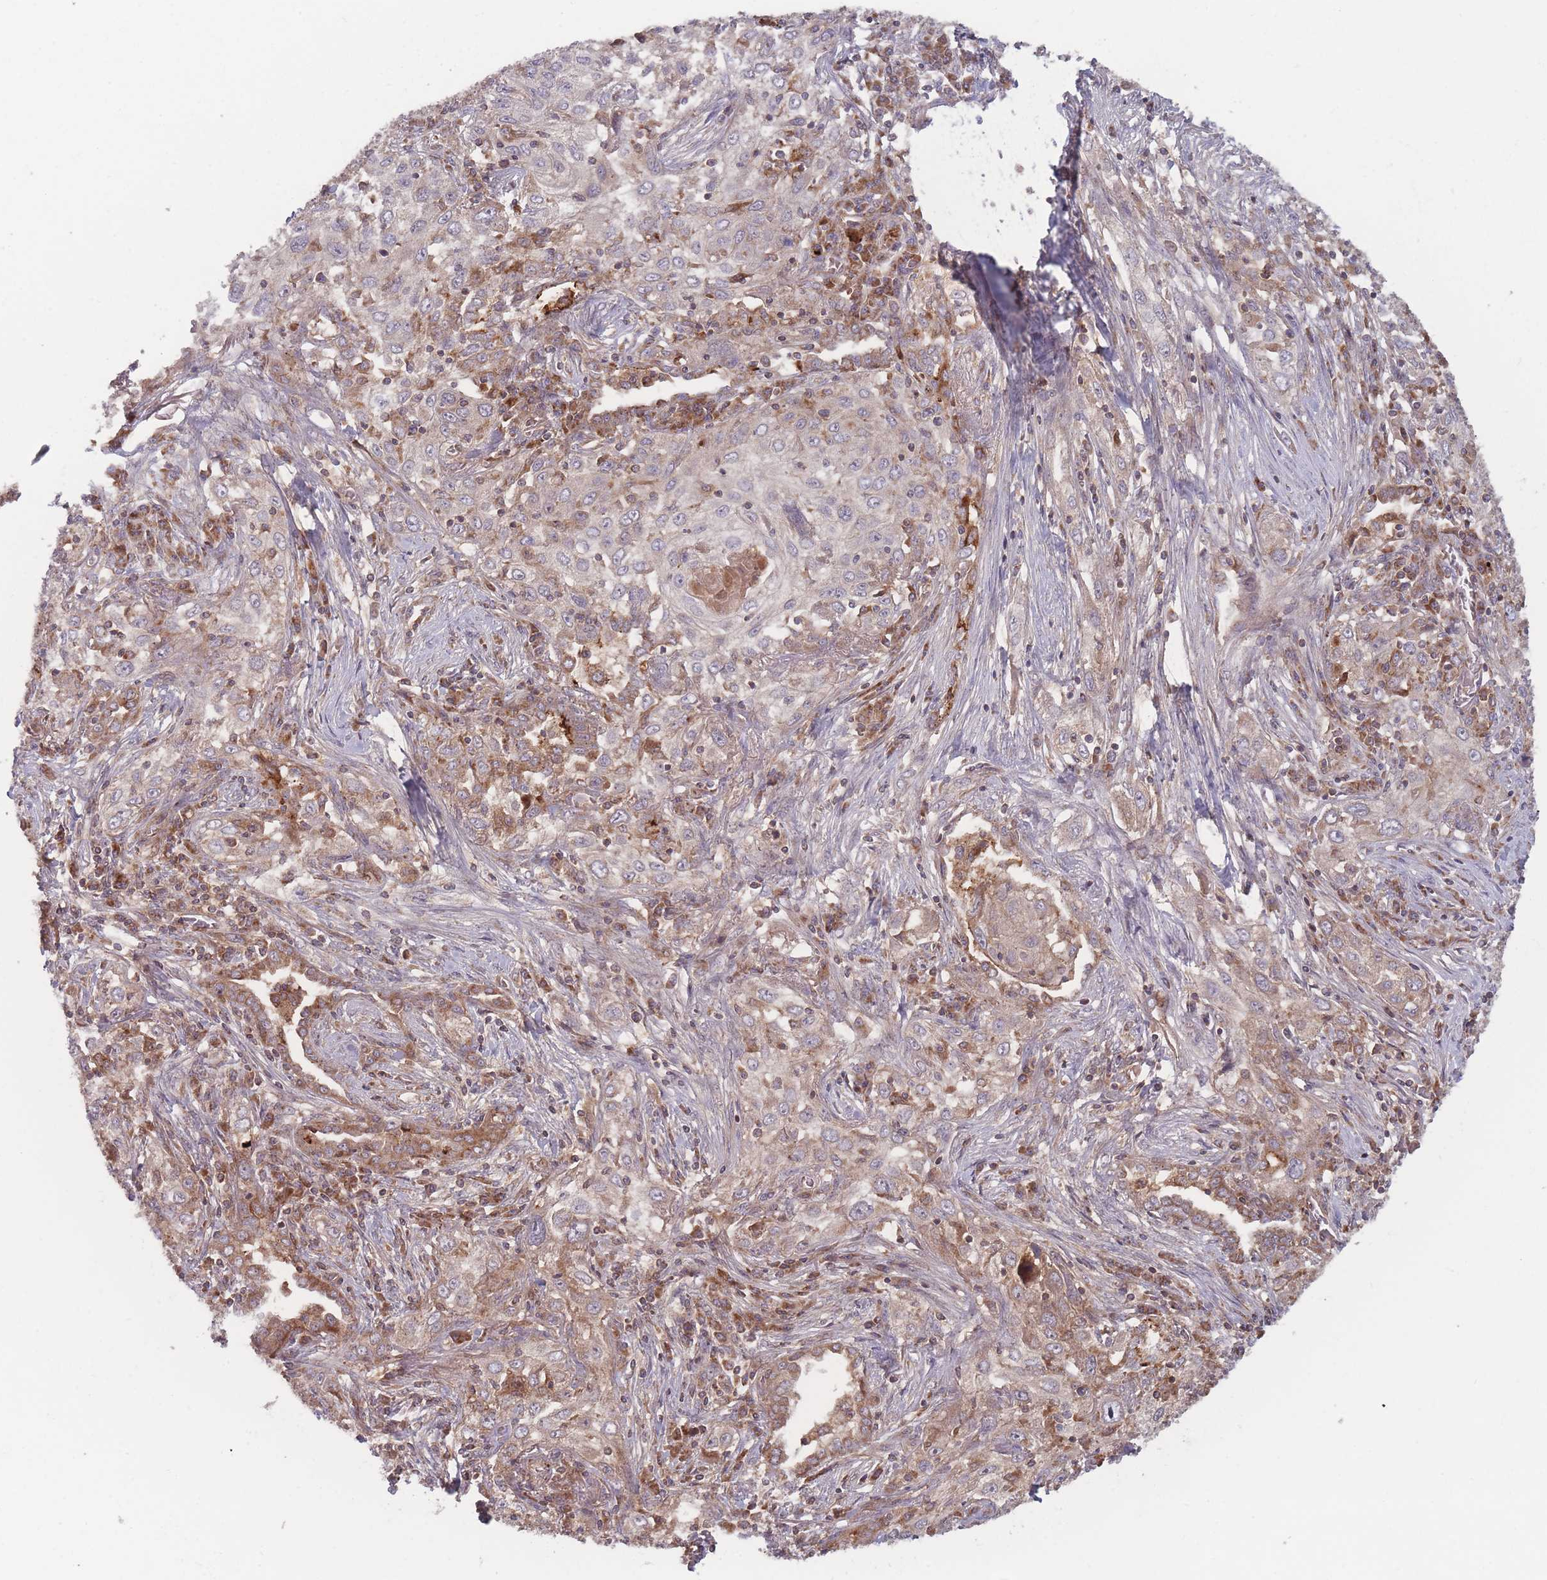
{"staining": {"intensity": "weak", "quantity": ">75%", "location": "cytoplasmic/membranous"}, "tissue": "lung cancer", "cell_type": "Tumor cells", "image_type": "cancer", "snomed": [{"axis": "morphology", "description": "Squamous cell carcinoma, NOS"}, {"axis": "topography", "description": "Lung"}], "caption": "Protein analysis of lung cancer (squamous cell carcinoma) tissue reveals weak cytoplasmic/membranous expression in about >75% of tumor cells.", "gene": "ATP5MG", "patient": {"sex": "female", "age": 69}}